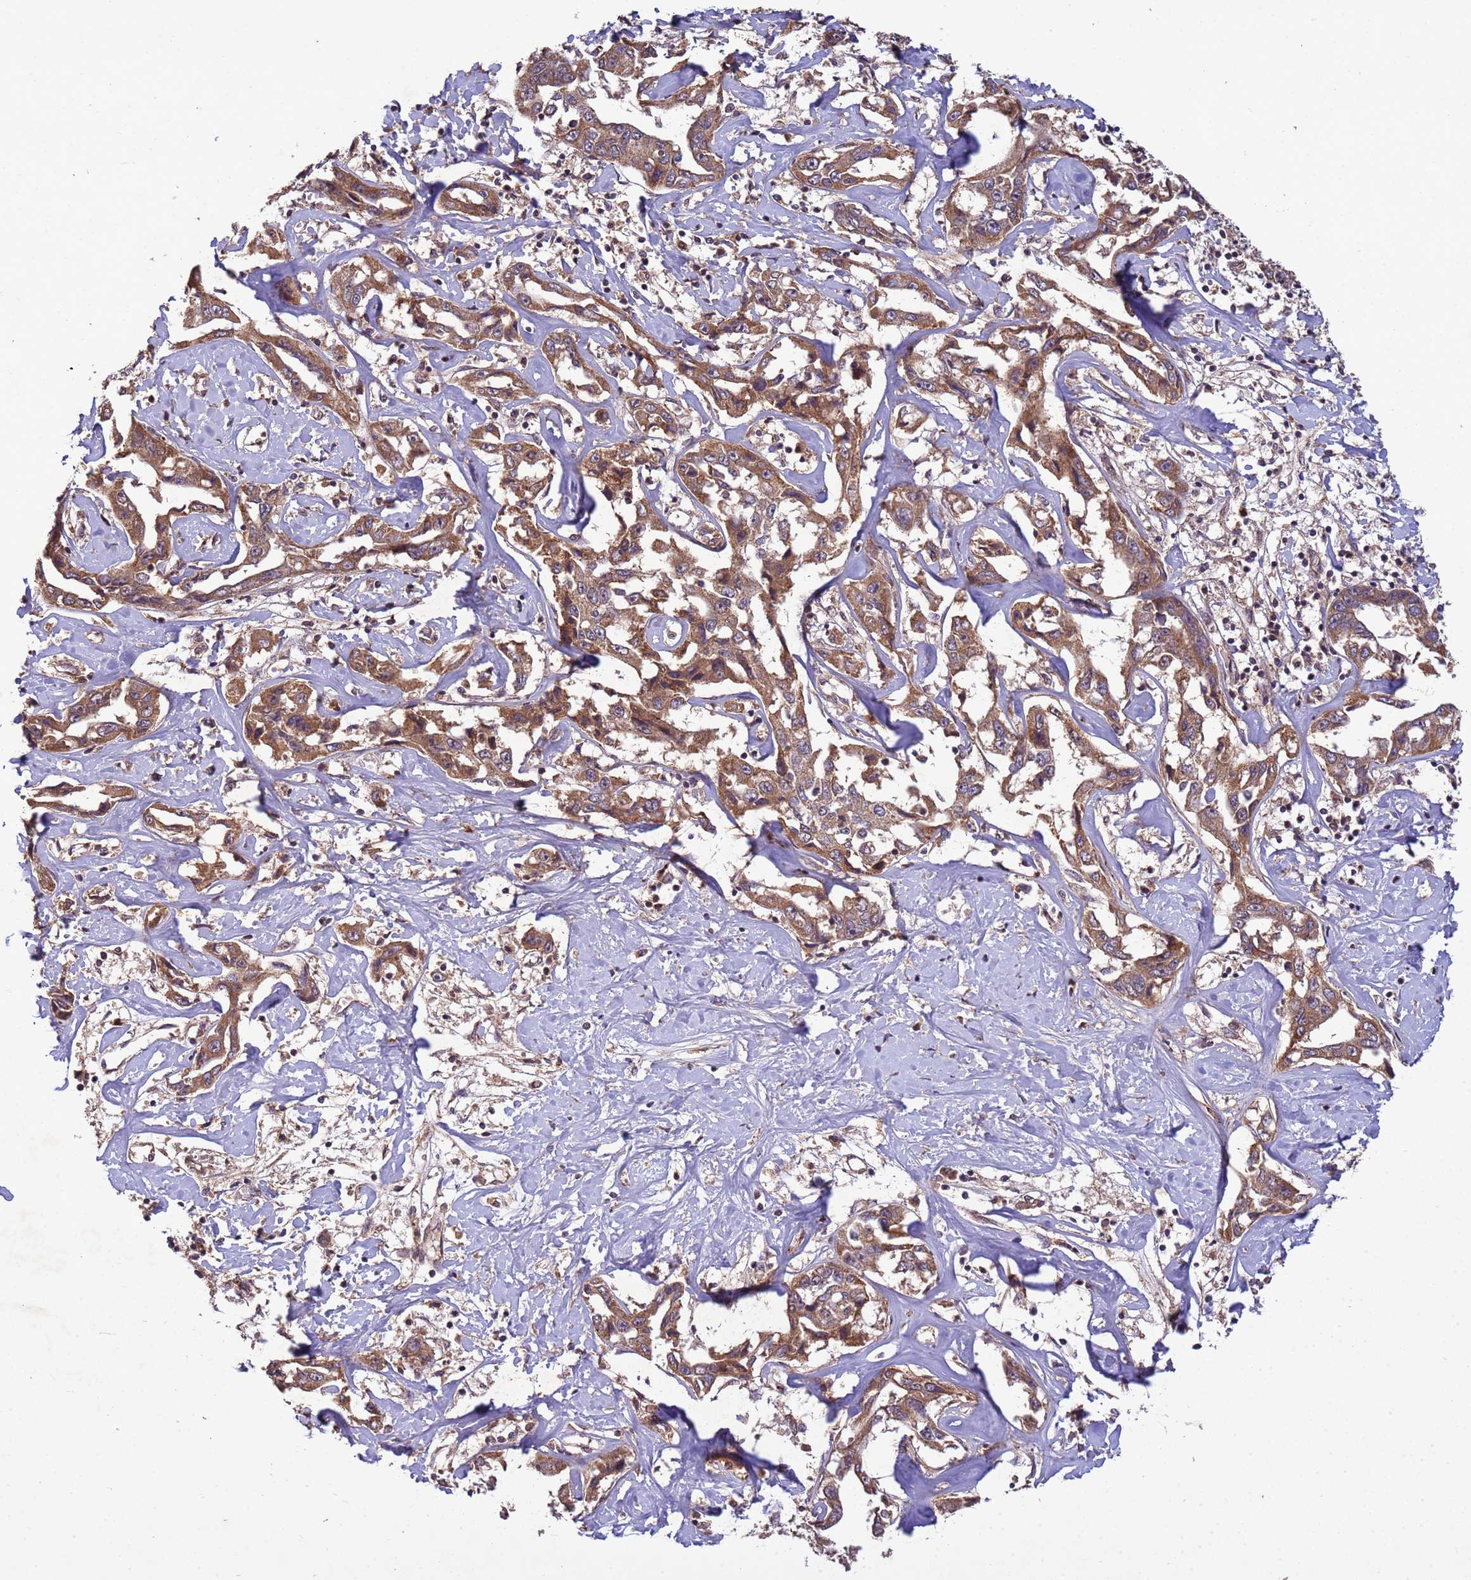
{"staining": {"intensity": "moderate", "quantity": ">75%", "location": "cytoplasmic/membranous"}, "tissue": "liver cancer", "cell_type": "Tumor cells", "image_type": "cancer", "snomed": [{"axis": "morphology", "description": "Cholangiocarcinoma"}, {"axis": "topography", "description": "Liver"}], "caption": "Cholangiocarcinoma (liver) stained with a brown dye shows moderate cytoplasmic/membranous positive expression in approximately >75% of tumor cells.", "gene": "FASTKD1", "patient": {"sex": "male", "age": 59}}